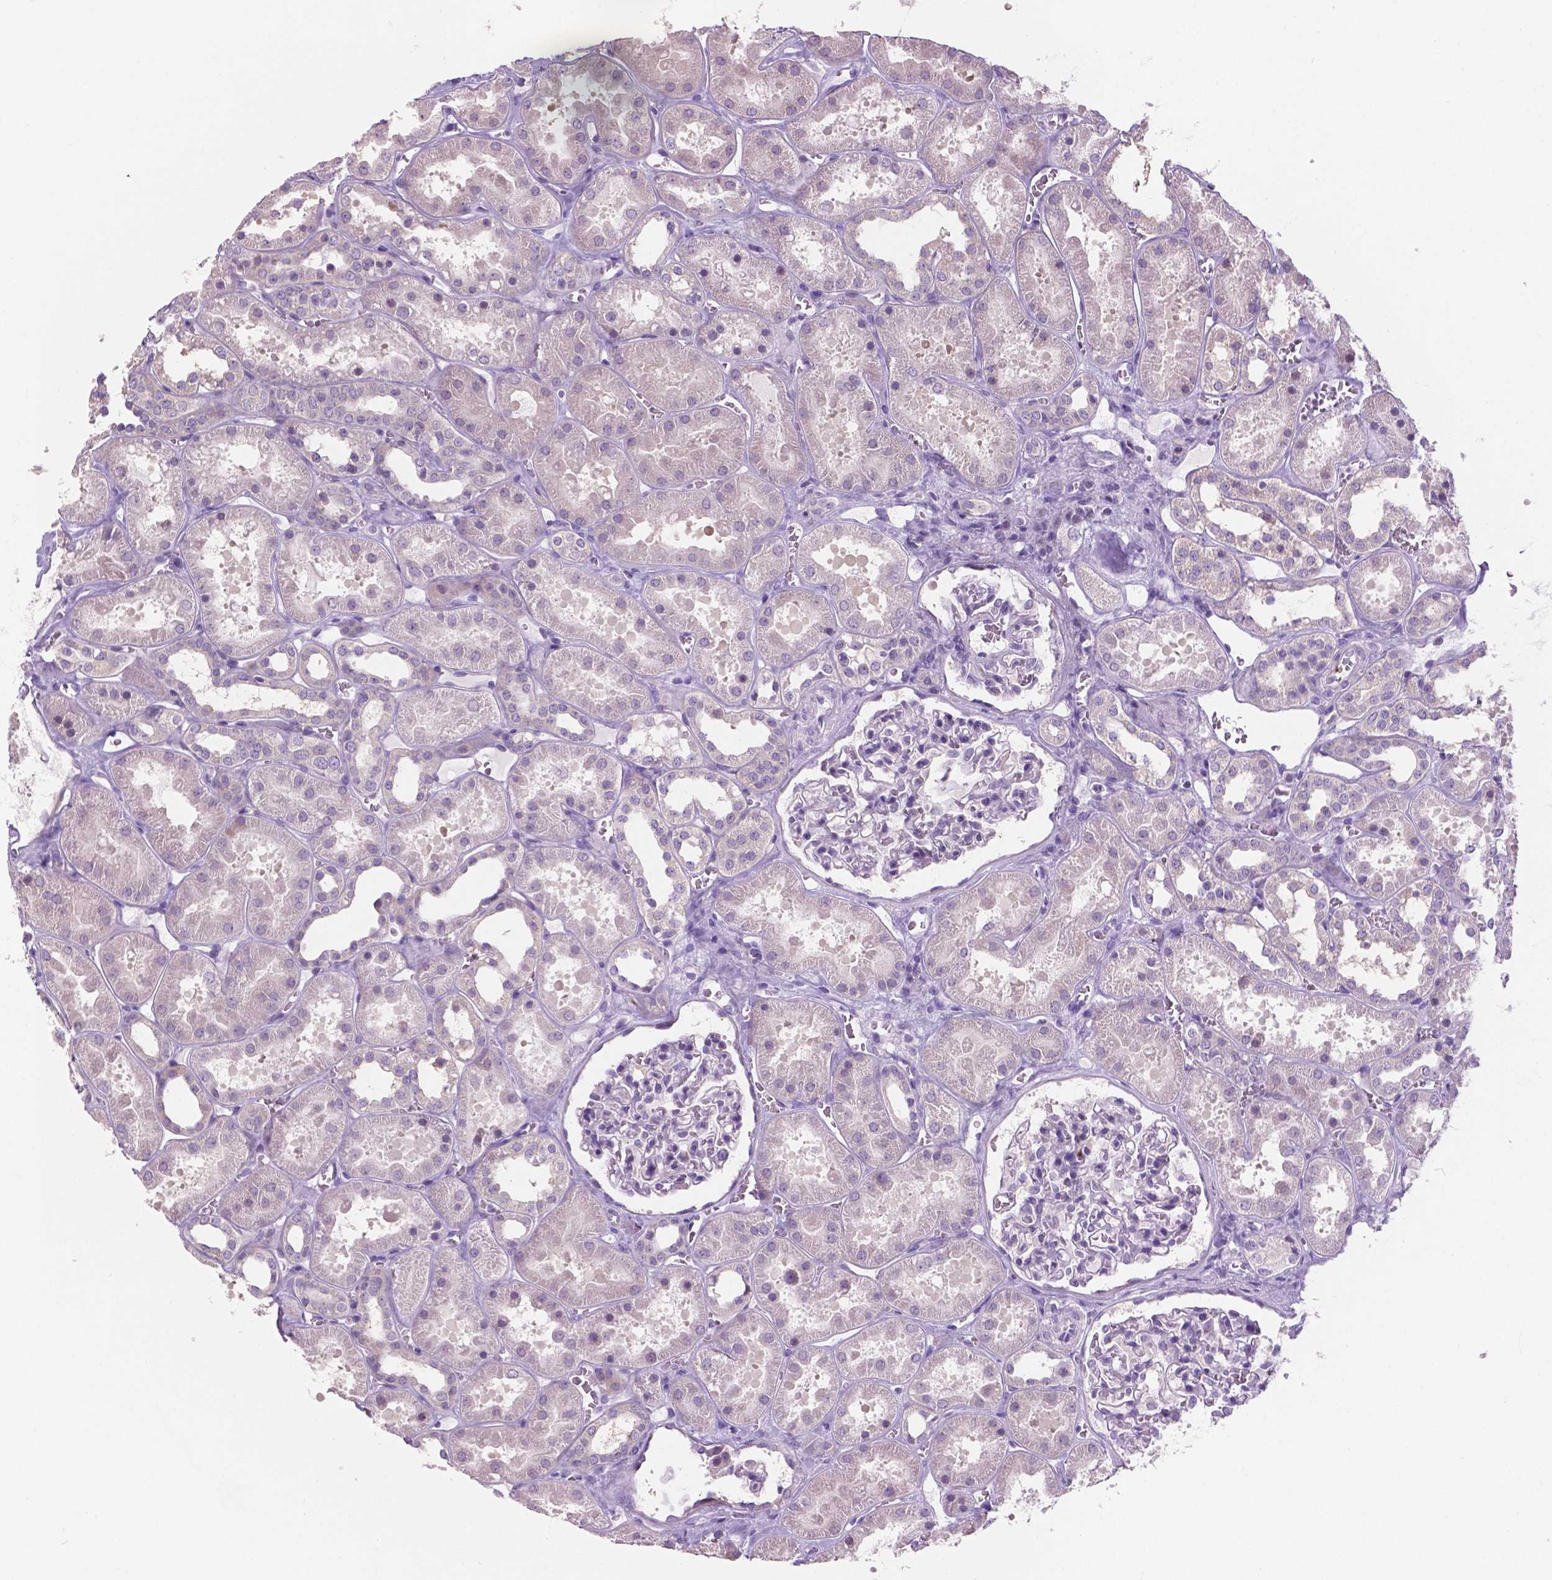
{"staining": {"intensity": "negative", "quantity": "none", "location": "none"}, "tissue": "kidney", "cell_type": "Cells in glomeruli", "image_type": "normal", "snomed": [{"axis": "morphology", "description": "Normal tissue, NOS"}, {"axis": "topography", "description": "Kidney"}], "caption": "This is an IHC micrograph of normal kidney. There is no positivity in cells in glomeruli.", "gene": "SBSN", "patient": {"sex": "female", "age": 41}}